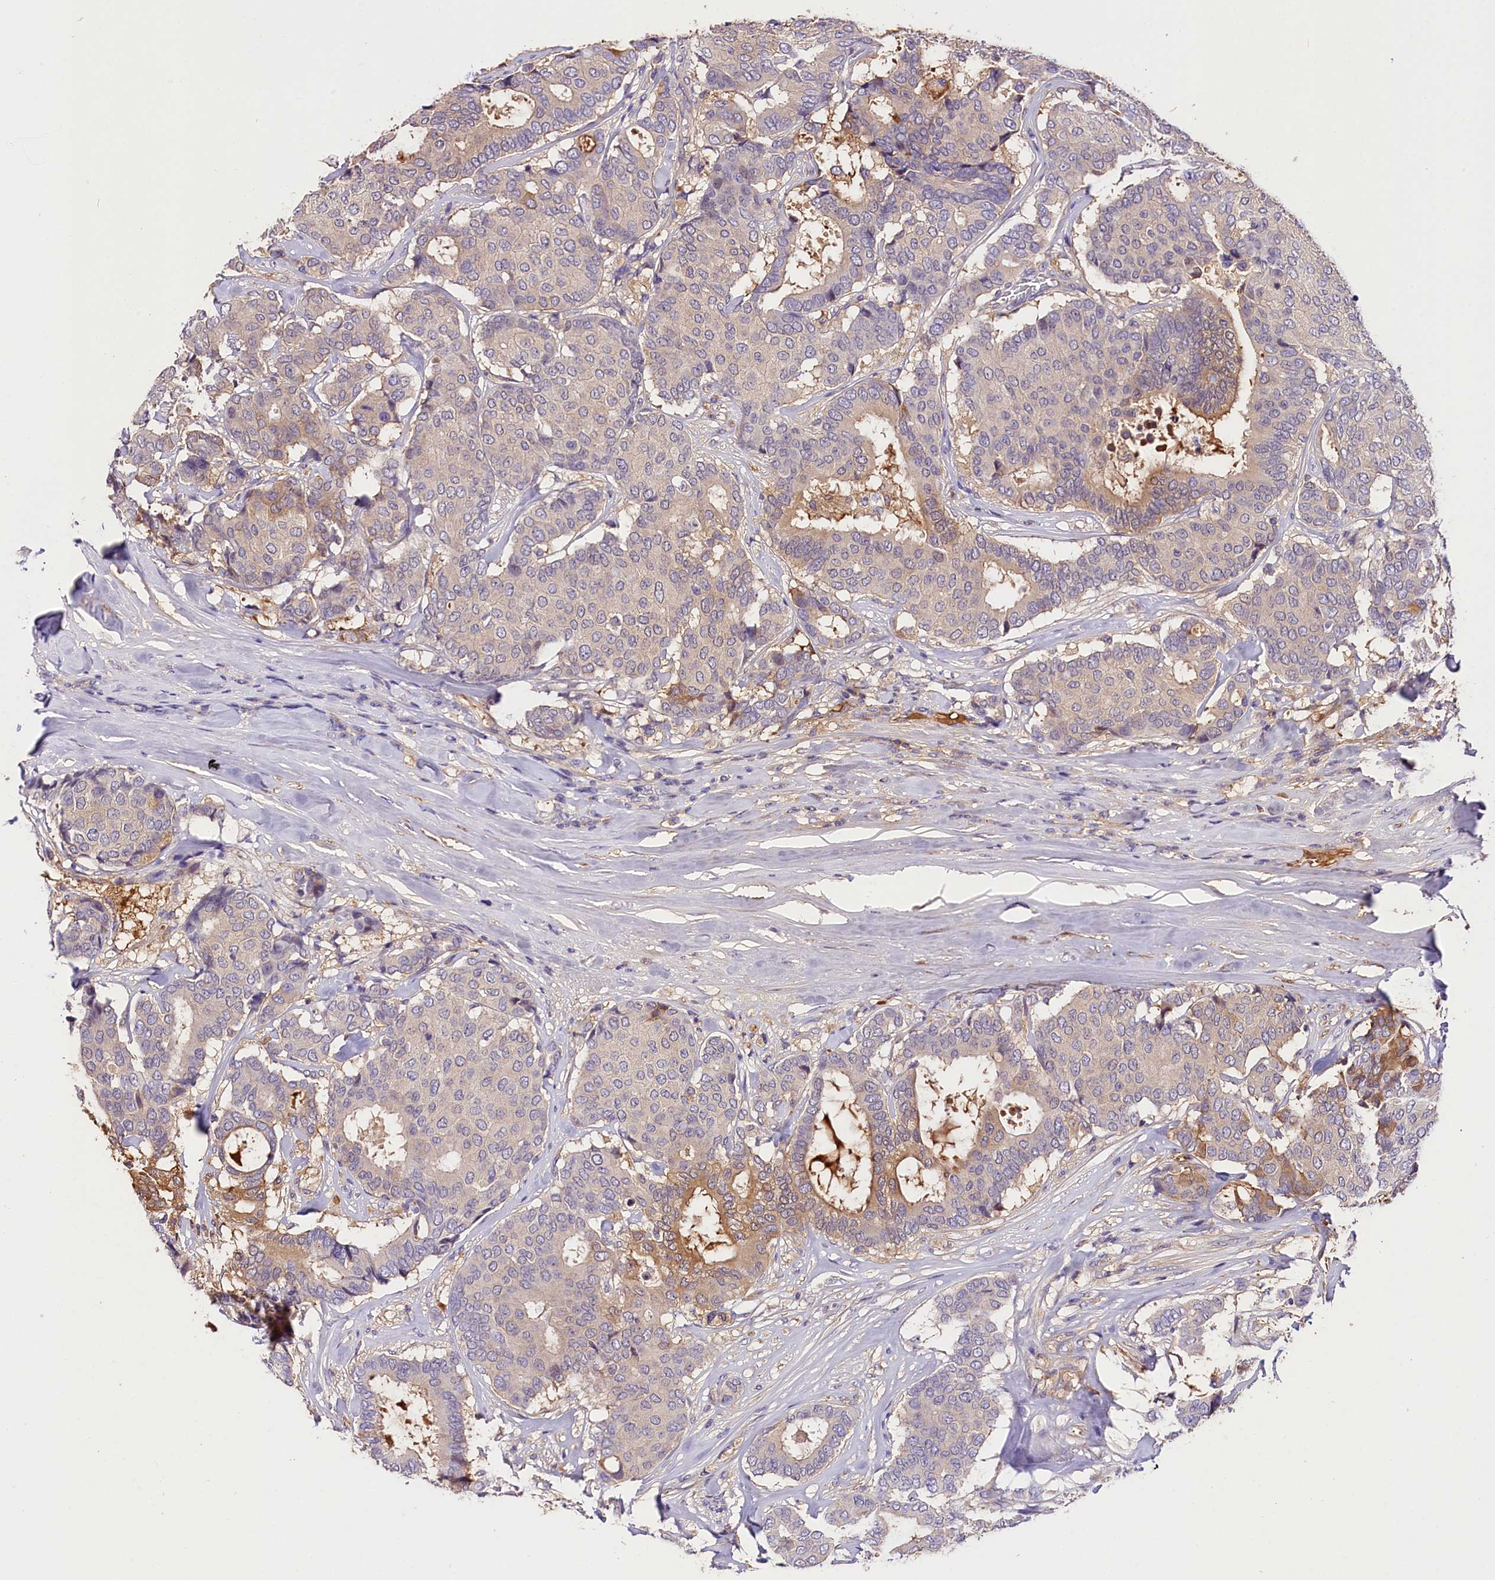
{"staining": {"intensity": "moderate", "quantity": "<25%", "location": "cytoplasmic/membranous"}, "tissue": "breast cancer", "cell_type": "Tumor cells", "image_type": "cancer", "snomed": [{"axis": "morphology", "description": "Duct carcinoma"}, {"axis": "topography", "description": "Breast"}], "caption": "The immunohistochemical stain highlights moderate cytoplasmic/membranous expression in tumor cells of intraductal carcinoma (breast) tissue.", "gene": "ARMC6", "patient": {"sex": "female", "age": 75}}